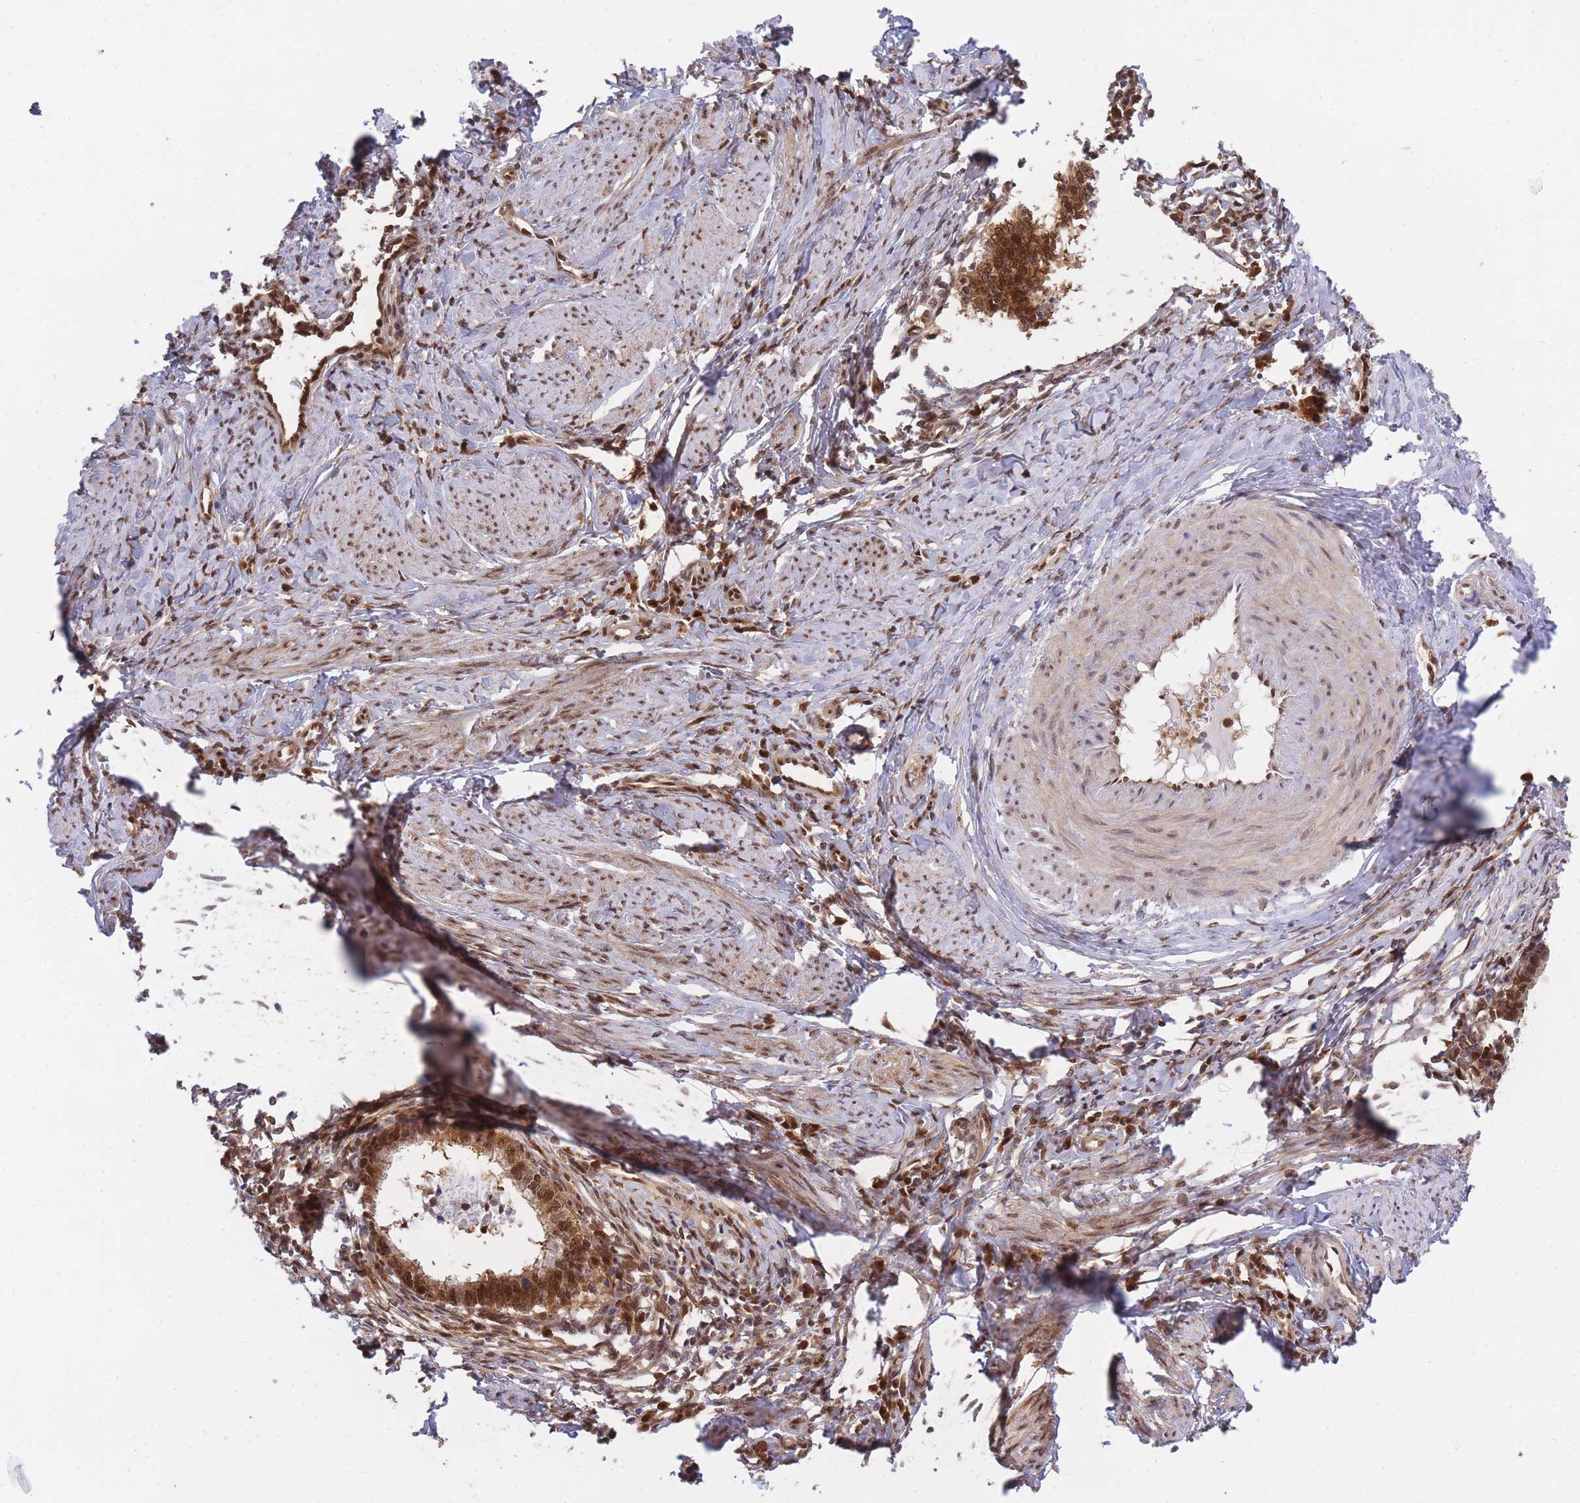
{"staining": {"intensity": "moderate", "quantity": ">75%", "location": "cytoplasmic/membranous,nuclear"}, "tissue": "cervical cancer", "cell_type": "Tumor cells", "image_type": "cancer", "snomed": [{"axis": "morphology", "description": "Adenocarcinoma, NOS"}, {"axis": "topography", "description": "Cervix"}], "caption": "Immunohistochemistry (IHC) image of neoplastic tissue: human cervical cancer stained using immunohistochemistry exhibits medium levels of moderate protein expression localized specifically in the cytoplasmic/membranous and nuclear of tumor cells, appearing as a cytoplasmic/membranous and nuclear brown color.", "gene": "NSFL1C", "patient": {"sex": "female", "age": 36}}